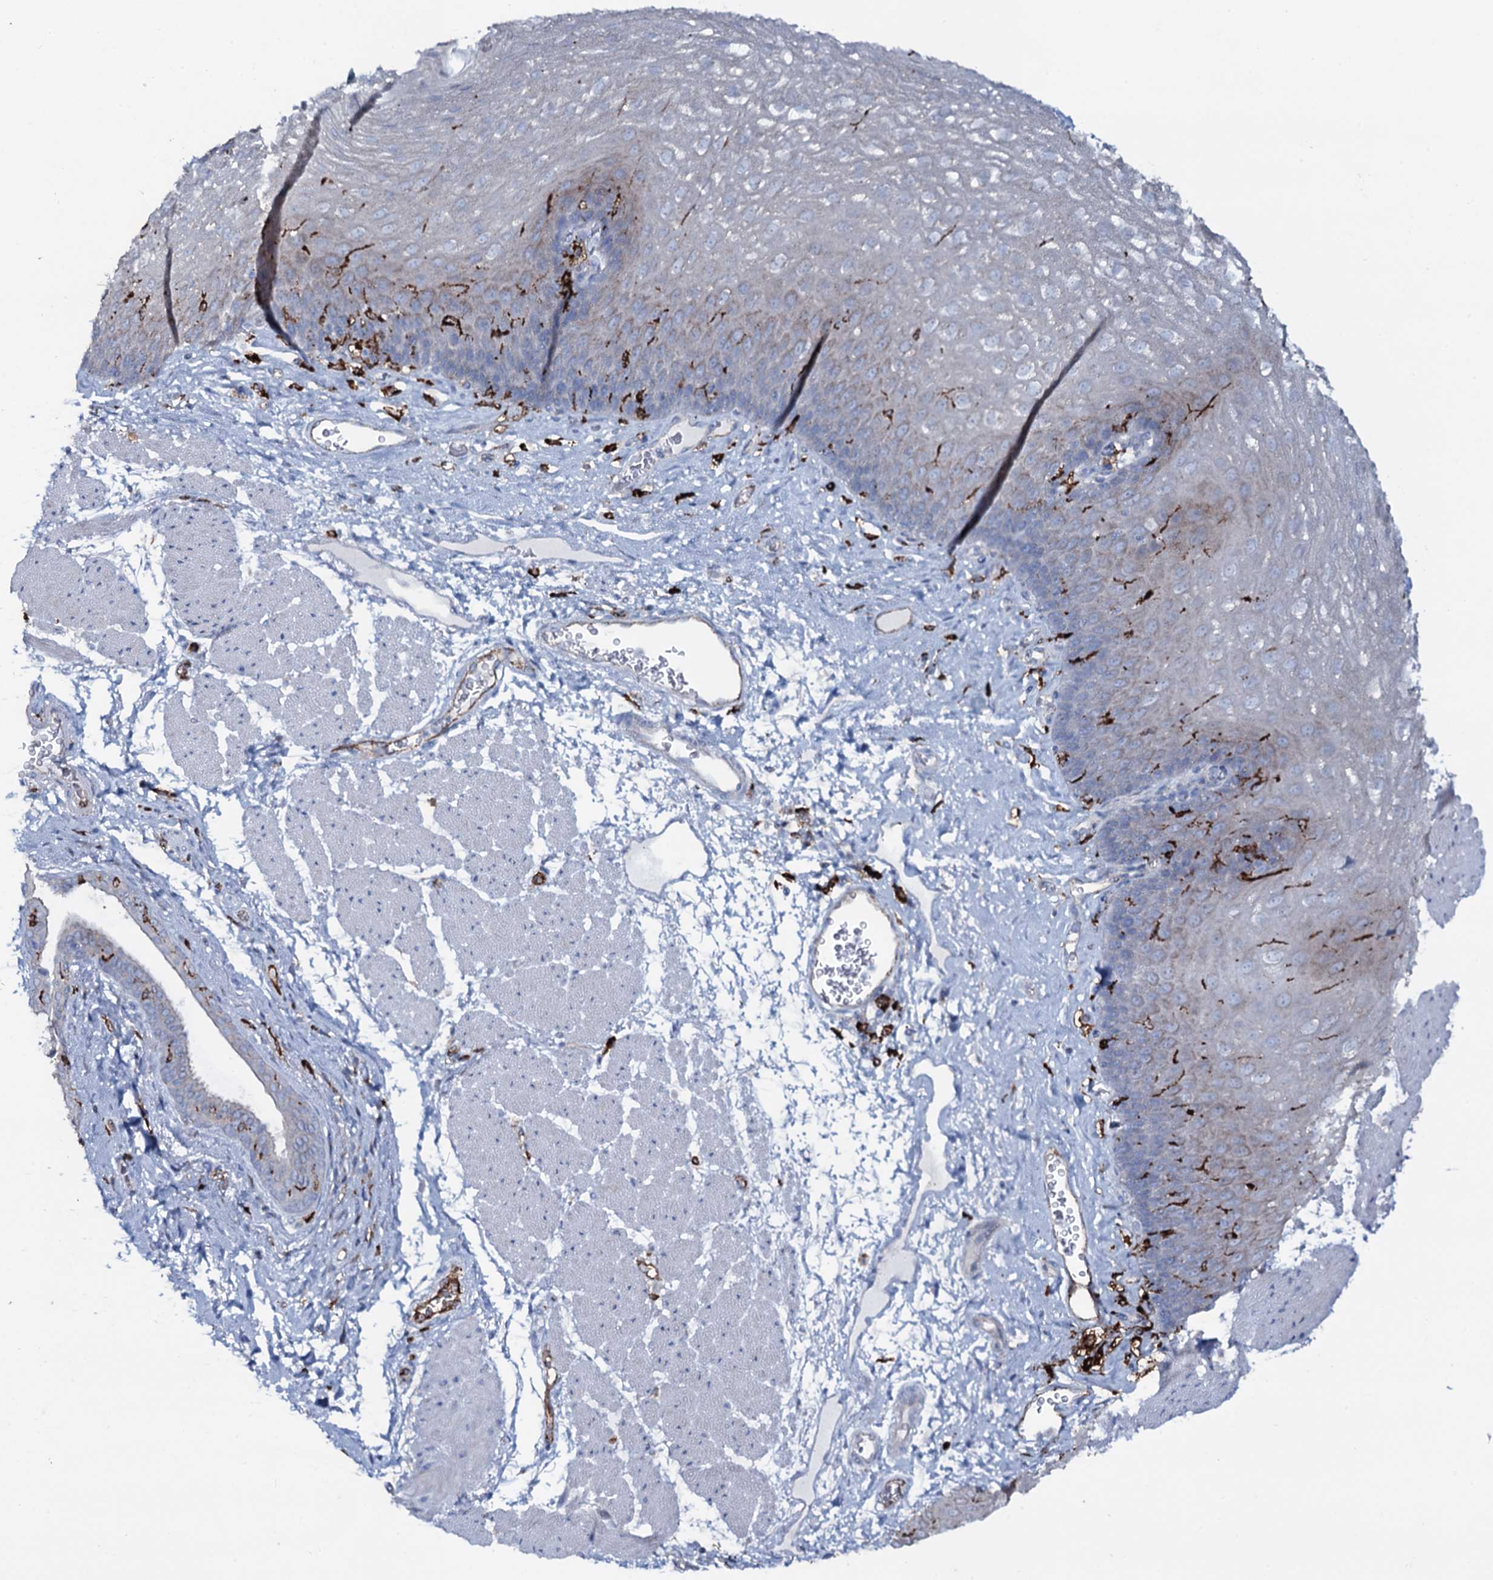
{"staining": {"intensity": "negative", "quantity": "none", "location": "none"}, "tissue": "esophagus", "cell_type": "Squamous epithelial cells", "image_type": "normal", "snomed": [{"axis": "morphology", "description": "Normal tissue, NOS"}, {"axis": "topography", "description": "Esophagus"}], "caption": "The micrograph exhibits no significant positivity in squamous epithelial cells of esophagus.", "gene": "OSBPL2", "patient": {"sex": "female", "age": 66}}